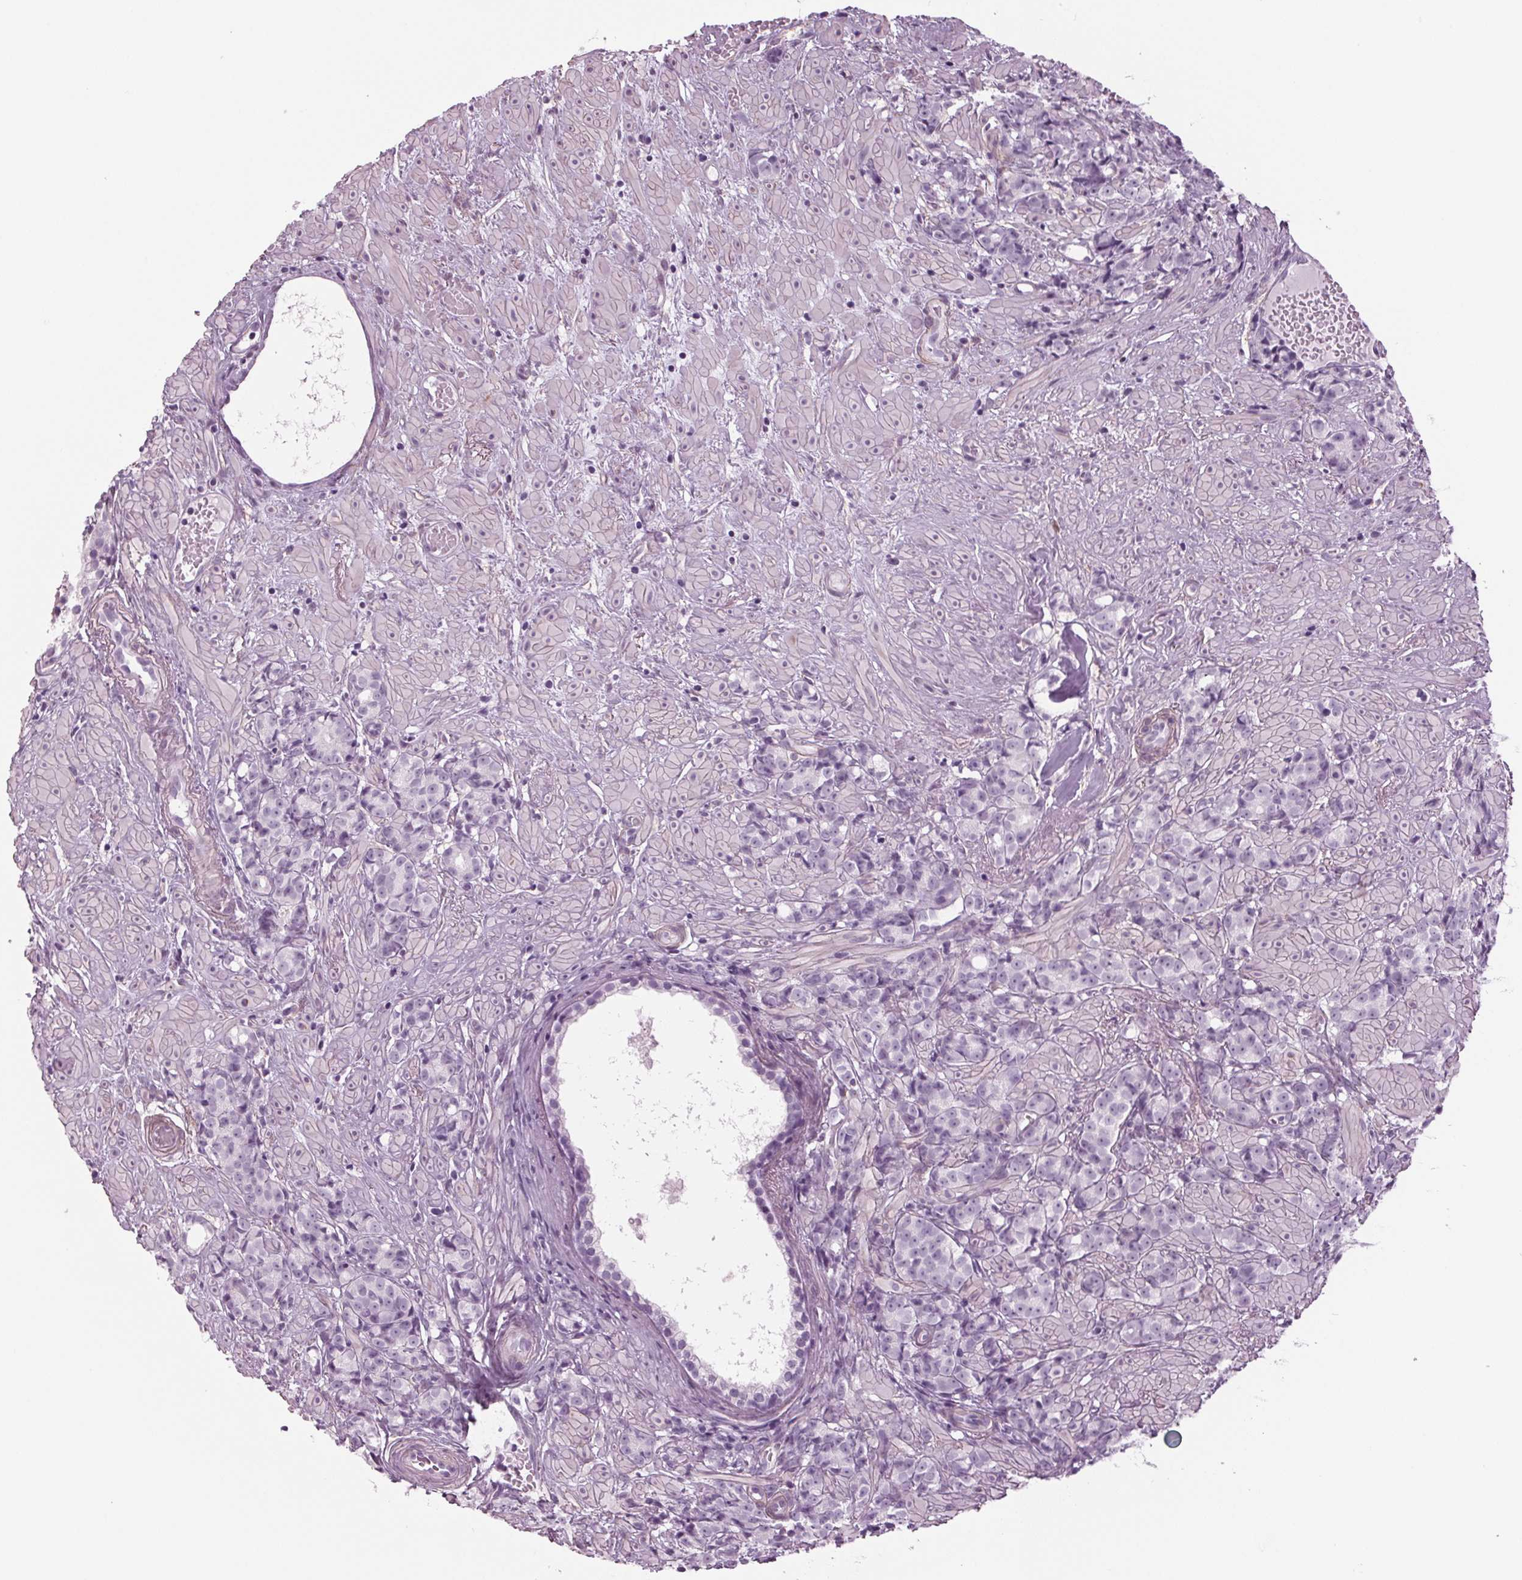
{"staining": {"intensity": "negative", "quantity": "none", "location": "none"}, "tissue": "prostate cancer", "cell_type": "Tumor cells", "image_type": "cancer", "snomed": [{"axis": "morphology", "description": "Adenocarcinoma, High grade"}, {"axis": "topography", "description": "Prostate"}], "caption": "A histopathology image of human prostate high-grade adenocarcinoma is negative for staining in tumor cells. (Brightfield microscopy of DAB IHC at high magnification).", "gene": "BHLHE22", "patient": {"sex": "male", "age": 81}}